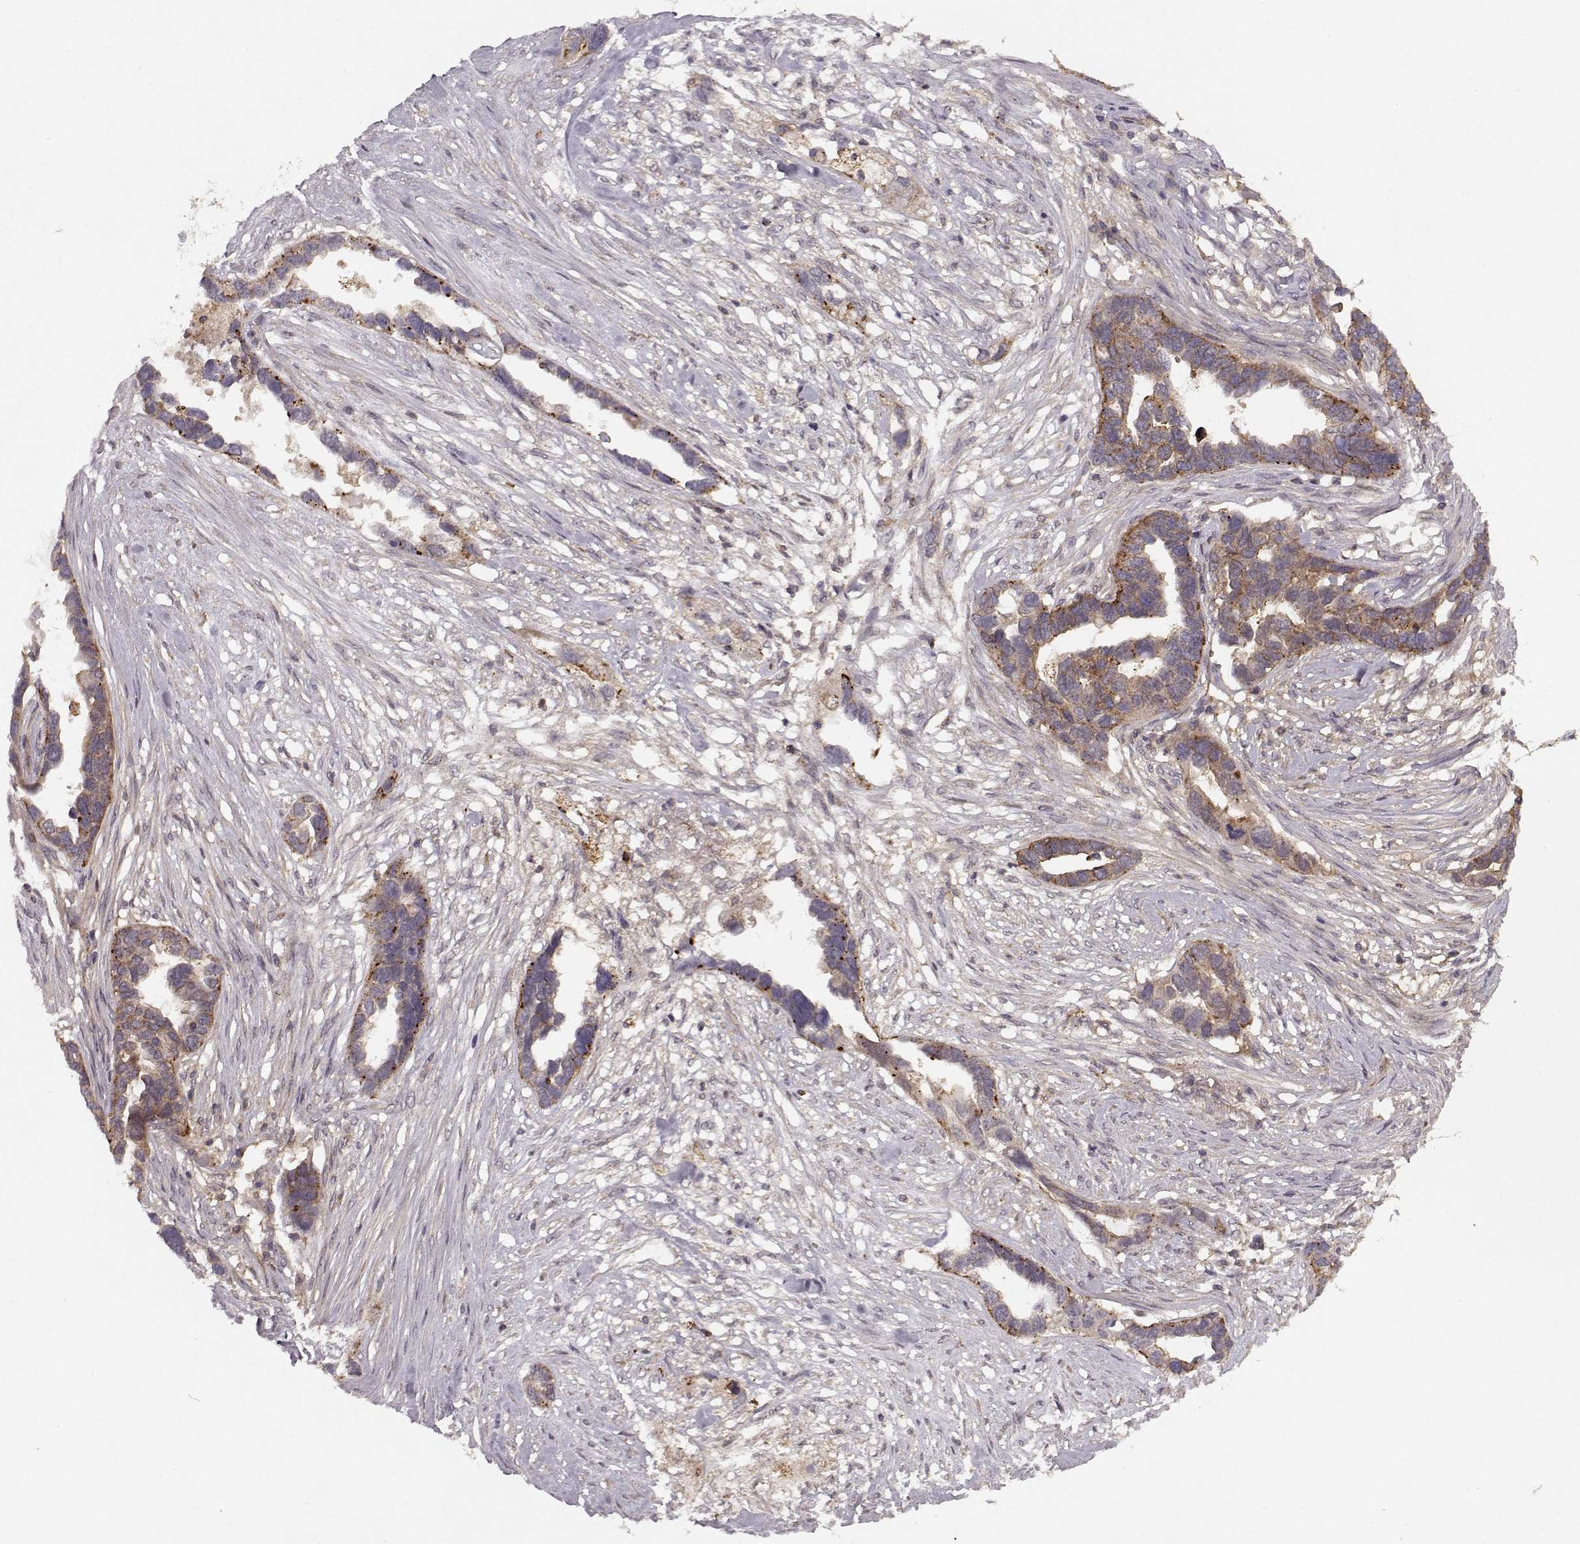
{"staining": {"intensity": "moderate", "quantity": ">75%", "location": "cytoplasmic/membranous"}, "tissue": "ovarian cancer", "cell_type": "Tumor cells", "image_type": "cancer", "snomed": [{"axis": "morphology", "description": "Cystadenocarcinoma, serous, NOS"}, {"axis": "topography", "description": "Ovary"}], "caption": "Immunohistochemistry (IHC) (DAB) staining of ovarian cancer (serous cystadenocarcinoma) demonstrates moderate cytoplasmic/membranous protein expression in approximately >75% of tumor cells.", "gene": "IFRD2", "patient": {"sex": "female", "age": 54}}